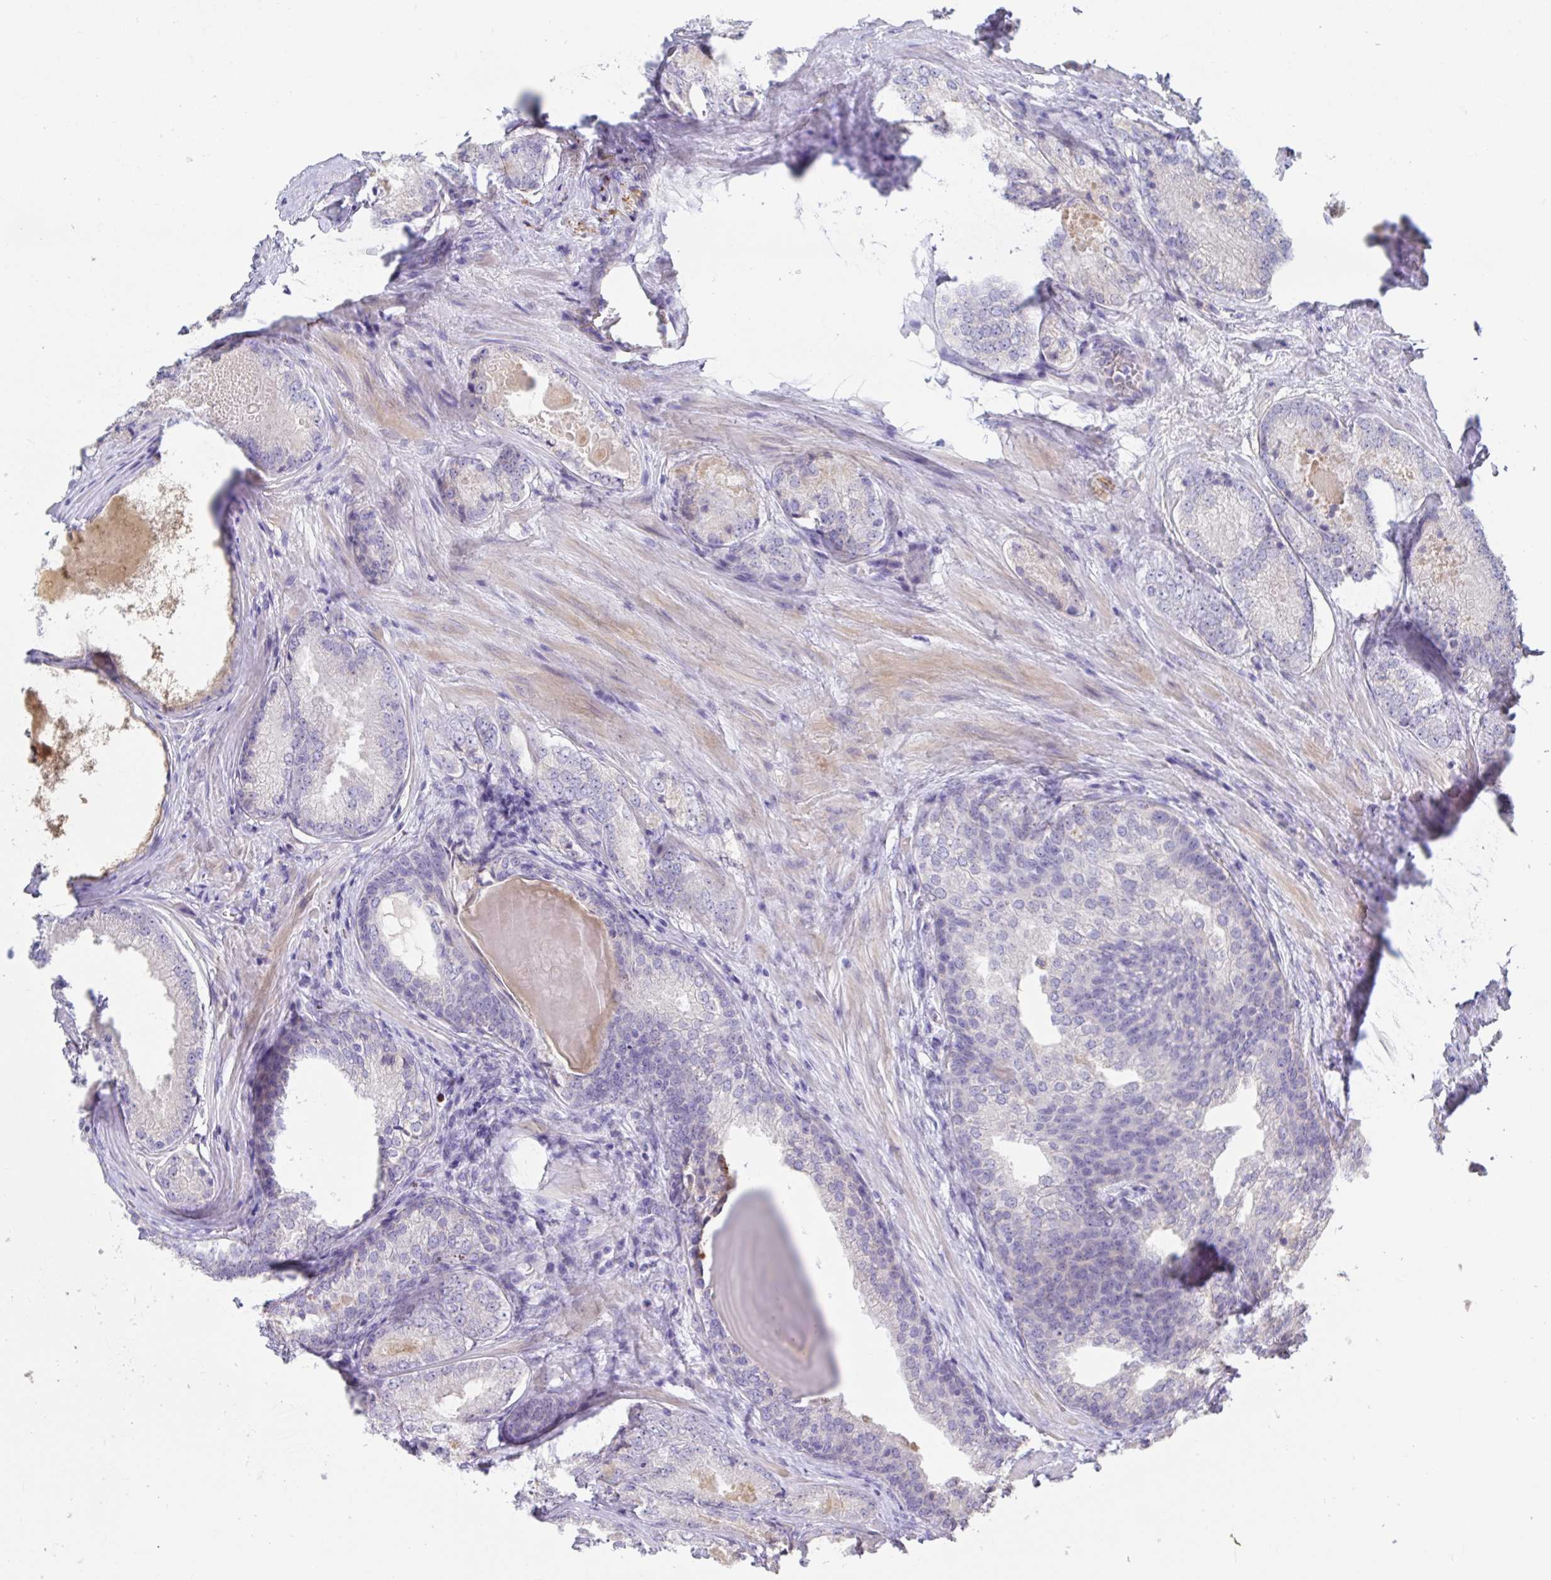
{"staining": {"intensity": "negative", "quantity": "none", "location": "none"}, "tissue": "prostate cancer", "cell_type": "Tumor cells", "image_type": "cancer", "snomed": [{"axis": "morphology", "description": "Adenocarcinoma, NOS"}, {"axis": "morphology", "description": "Adenocarcinoma, Low grade"}, {"axis": "topography", "description": "Prostate"}], "caption": "This is an immunohistochemistry image of human prostate cancer. There is no expression in tumor cells.", "gene": "ANO5", "patient": {"sex": "male", "age": 68}}